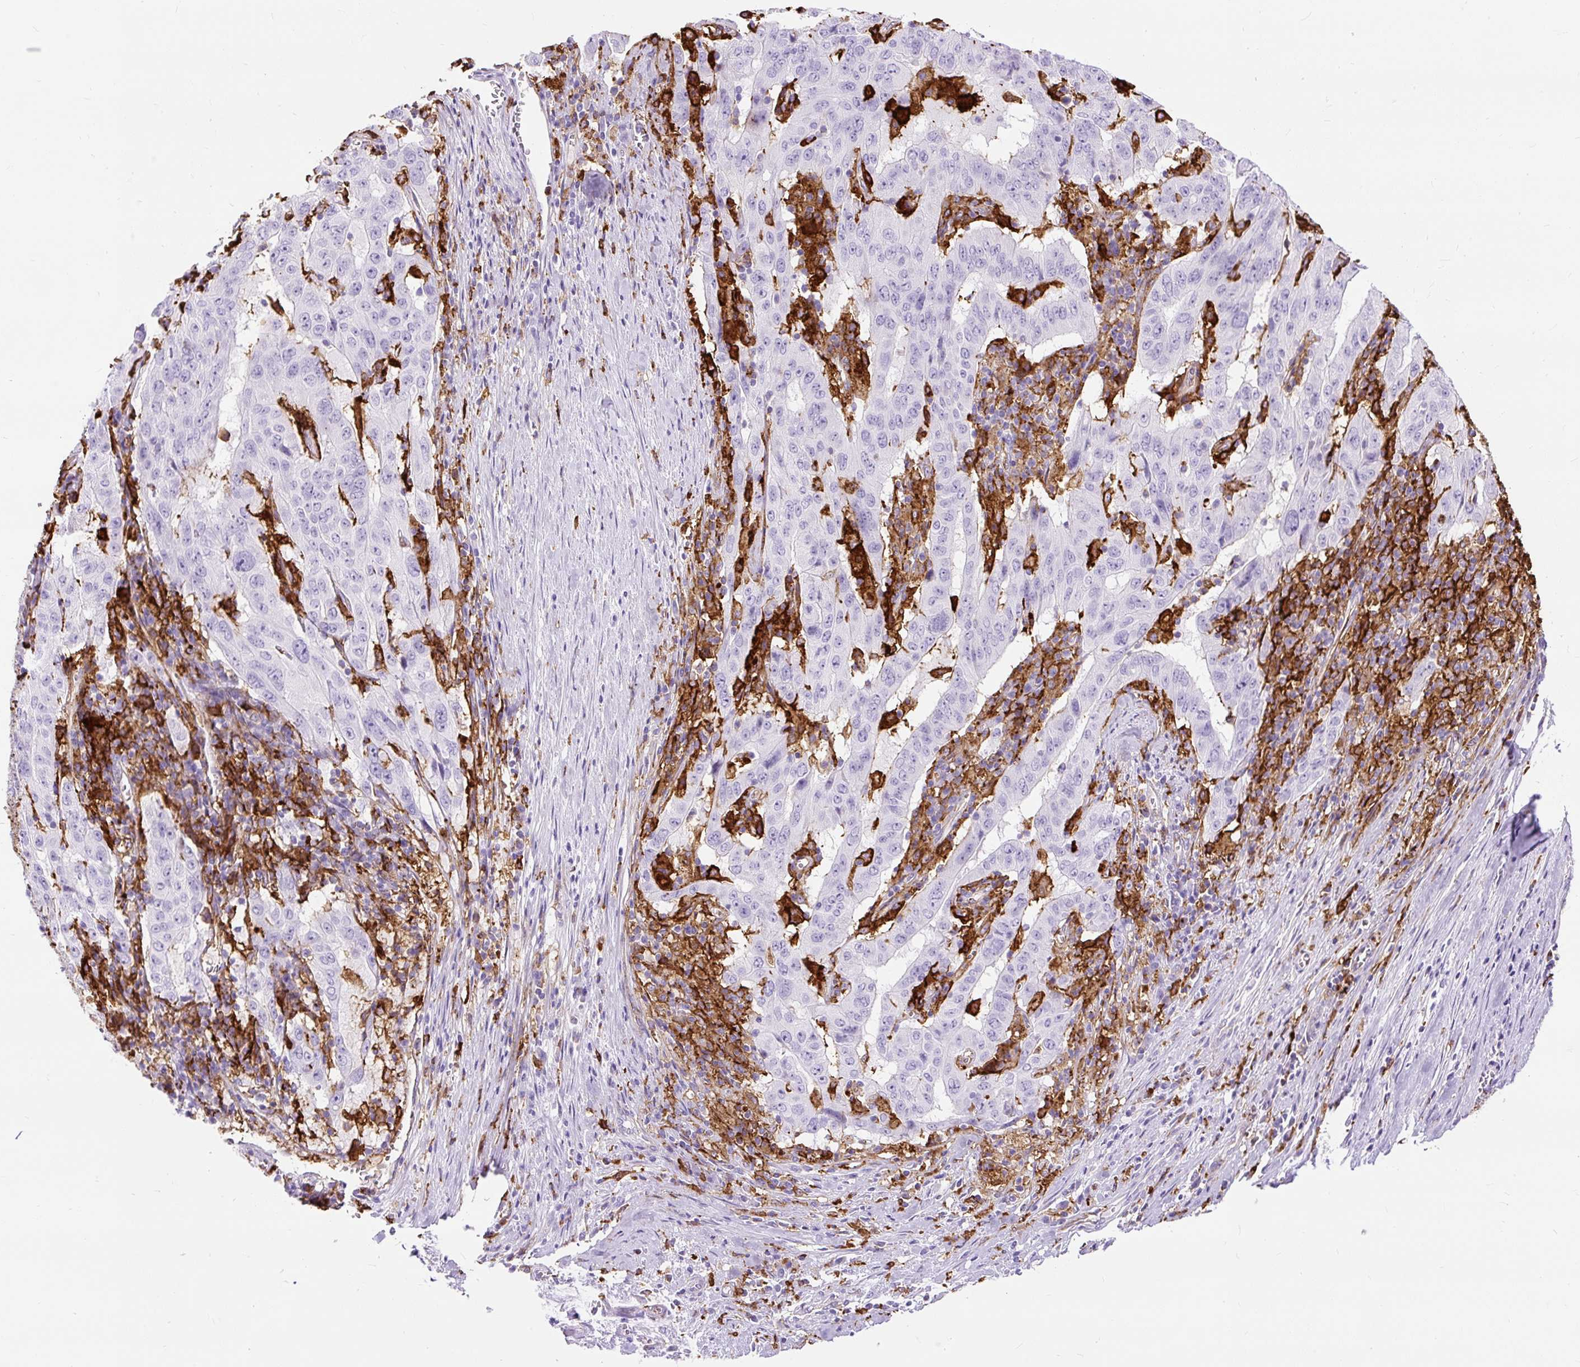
{"staining": {"intensity": "negative", "quantity": "none", "location": "none"}, "tissue": "pancreatic cancer", "cell_type": "Tumor cells", "image_type": "cancer", "snomed": [{"axis": "morphology", "description": "Adenocarcinoma, NOS"}, {"axis": "topography", "description": "Pancreas"}], "caption": "Immunohistochemical staining of human adenocarcinoma (pancreatic) displays no significant expression in tumor cells. (DAB (3,3'-diaminobenzidine) immunohistochemistry (IHC), high magnification).", "gene": "HLA-DRA", "patient": {"sex": "male", "age": 63}}